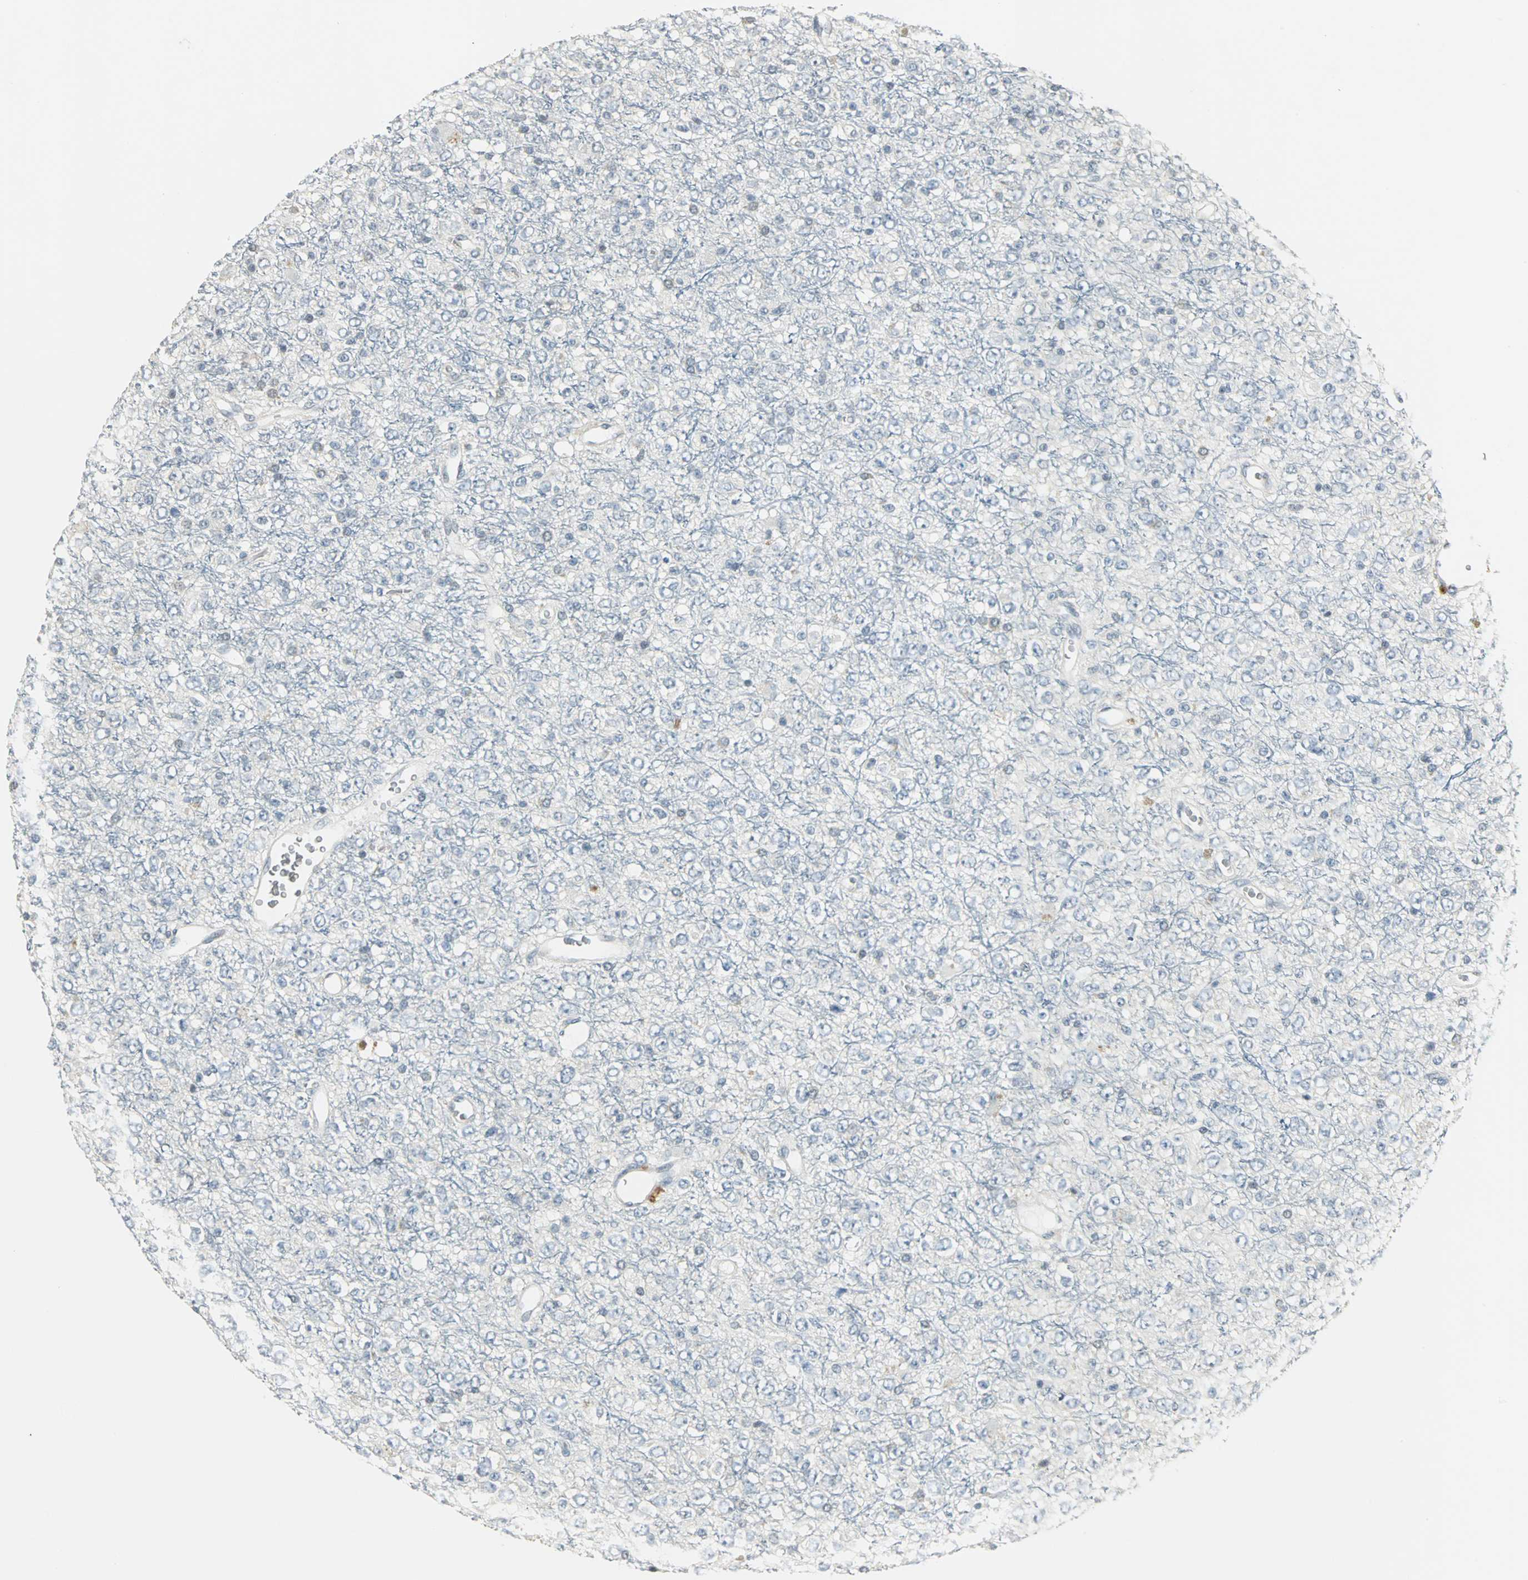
{"staining": {"intensity": "weak", "quantity": "<25%", "location": "cytoplasmic/membranous"}, "tissue": "glioma", "cell_type": "Tumor cells", "image_type": "cancer", "snomed": [{"axis": "morphology", "description": "Glioma, malignant, High grade"}, {"axis": "topography", "description": "pancreas cauda"}], "caption": "Immunohistochemistry of high-grade glioma (malignant) shows no expression in tumor cells.", "gene": "CCT5", "patient": {"sex": "male", "age": 60}}